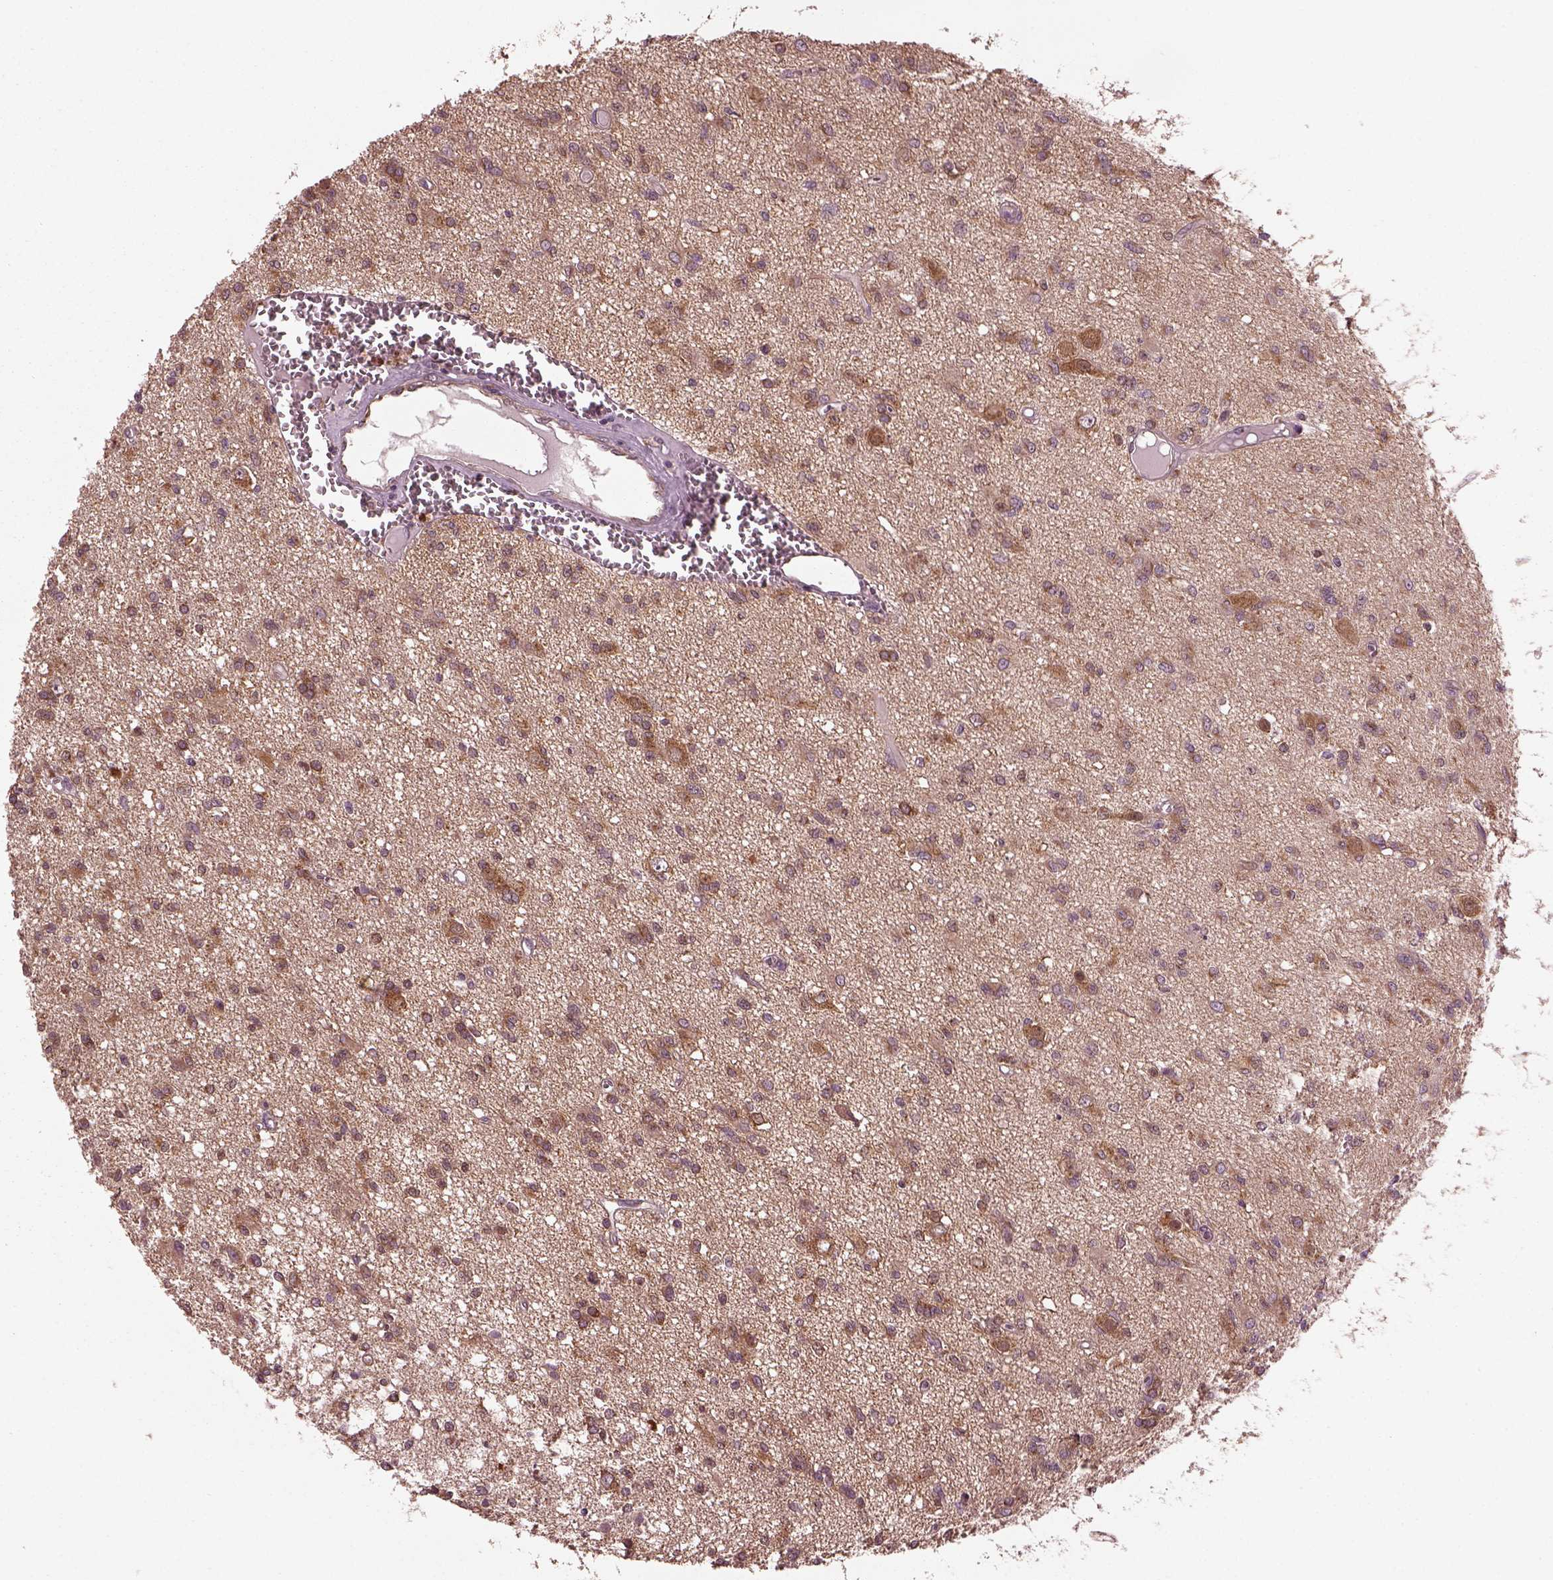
{"staining": {"intensity": "moderate", "quantity": "25%-75%", "location": "cytoplasmic/membranous"}, "tissue": "glioma", "cell_type": "Tumor cells", "image_type": "cancer", "snomed": [{"axis": "morphology", "description": "Glioma, malignant, Low grade"}, {"axis": "topography", "description": "Brain"}], "caption": "Low-grade glioma (malignant) stained with a protein marker exhibits moderate staining in tumor cells.", "gene": "RUFY3", "patient": {"sex": "male", "age": 64}}